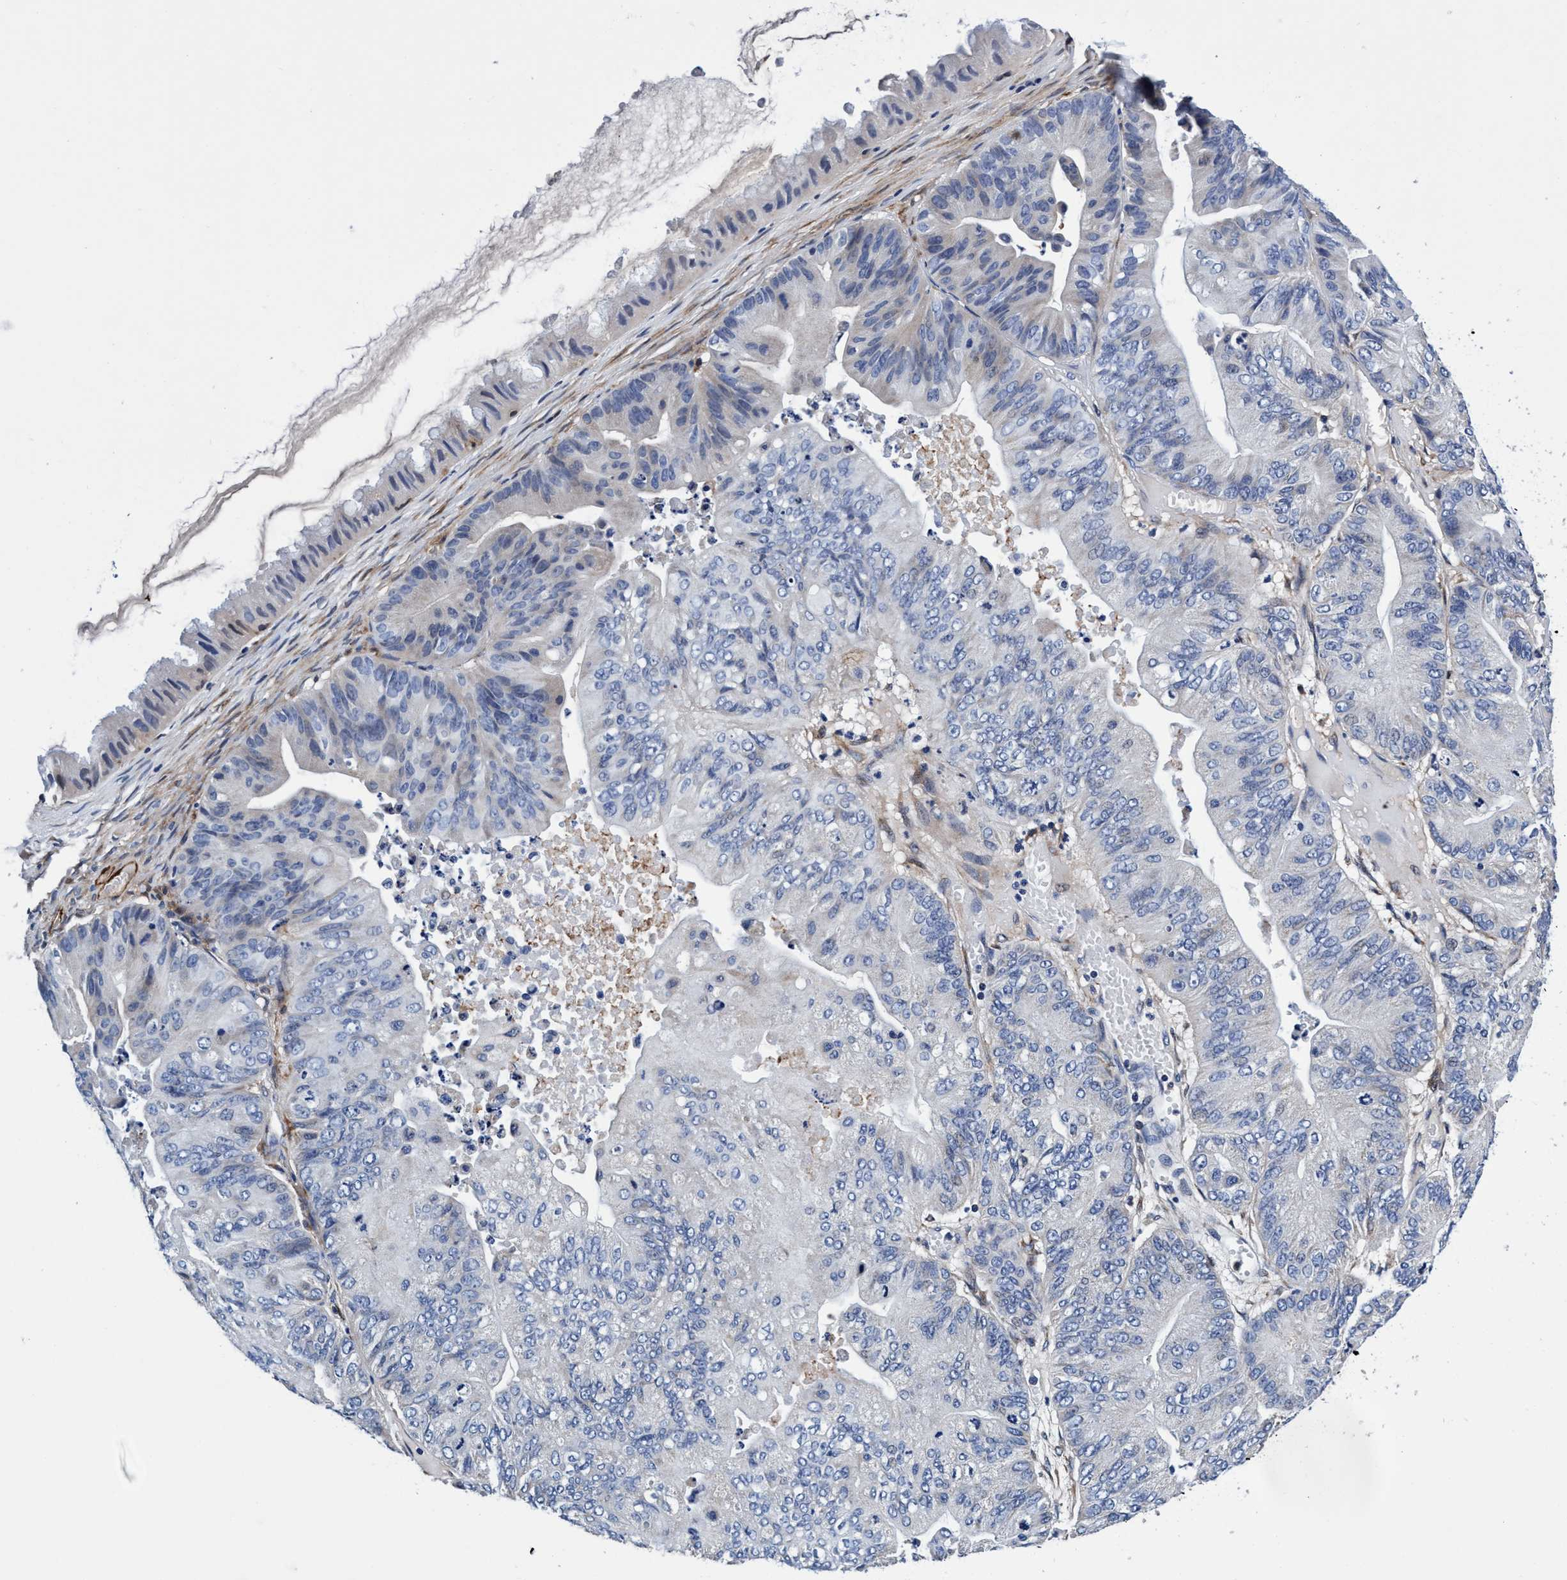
{"staining": {"intensity": "negative", "quantity": "none", "location": "none"}, "tissue": "ovarian cancer", "cell_type": "Tumor cells", "image_type": "cancer", "snomed": [{"axis": "morphology", "description": "Cystadenocarcinoma, mucinous, NOS"}, {"axis": "topography", "description": "Ovary"}], "caption": "Immunohistochemical staining of ovarian cancer shows no significant positivity in tumor cells.", "gene": "UBALD2", "patient": {"sex": "female", "age": 61}}